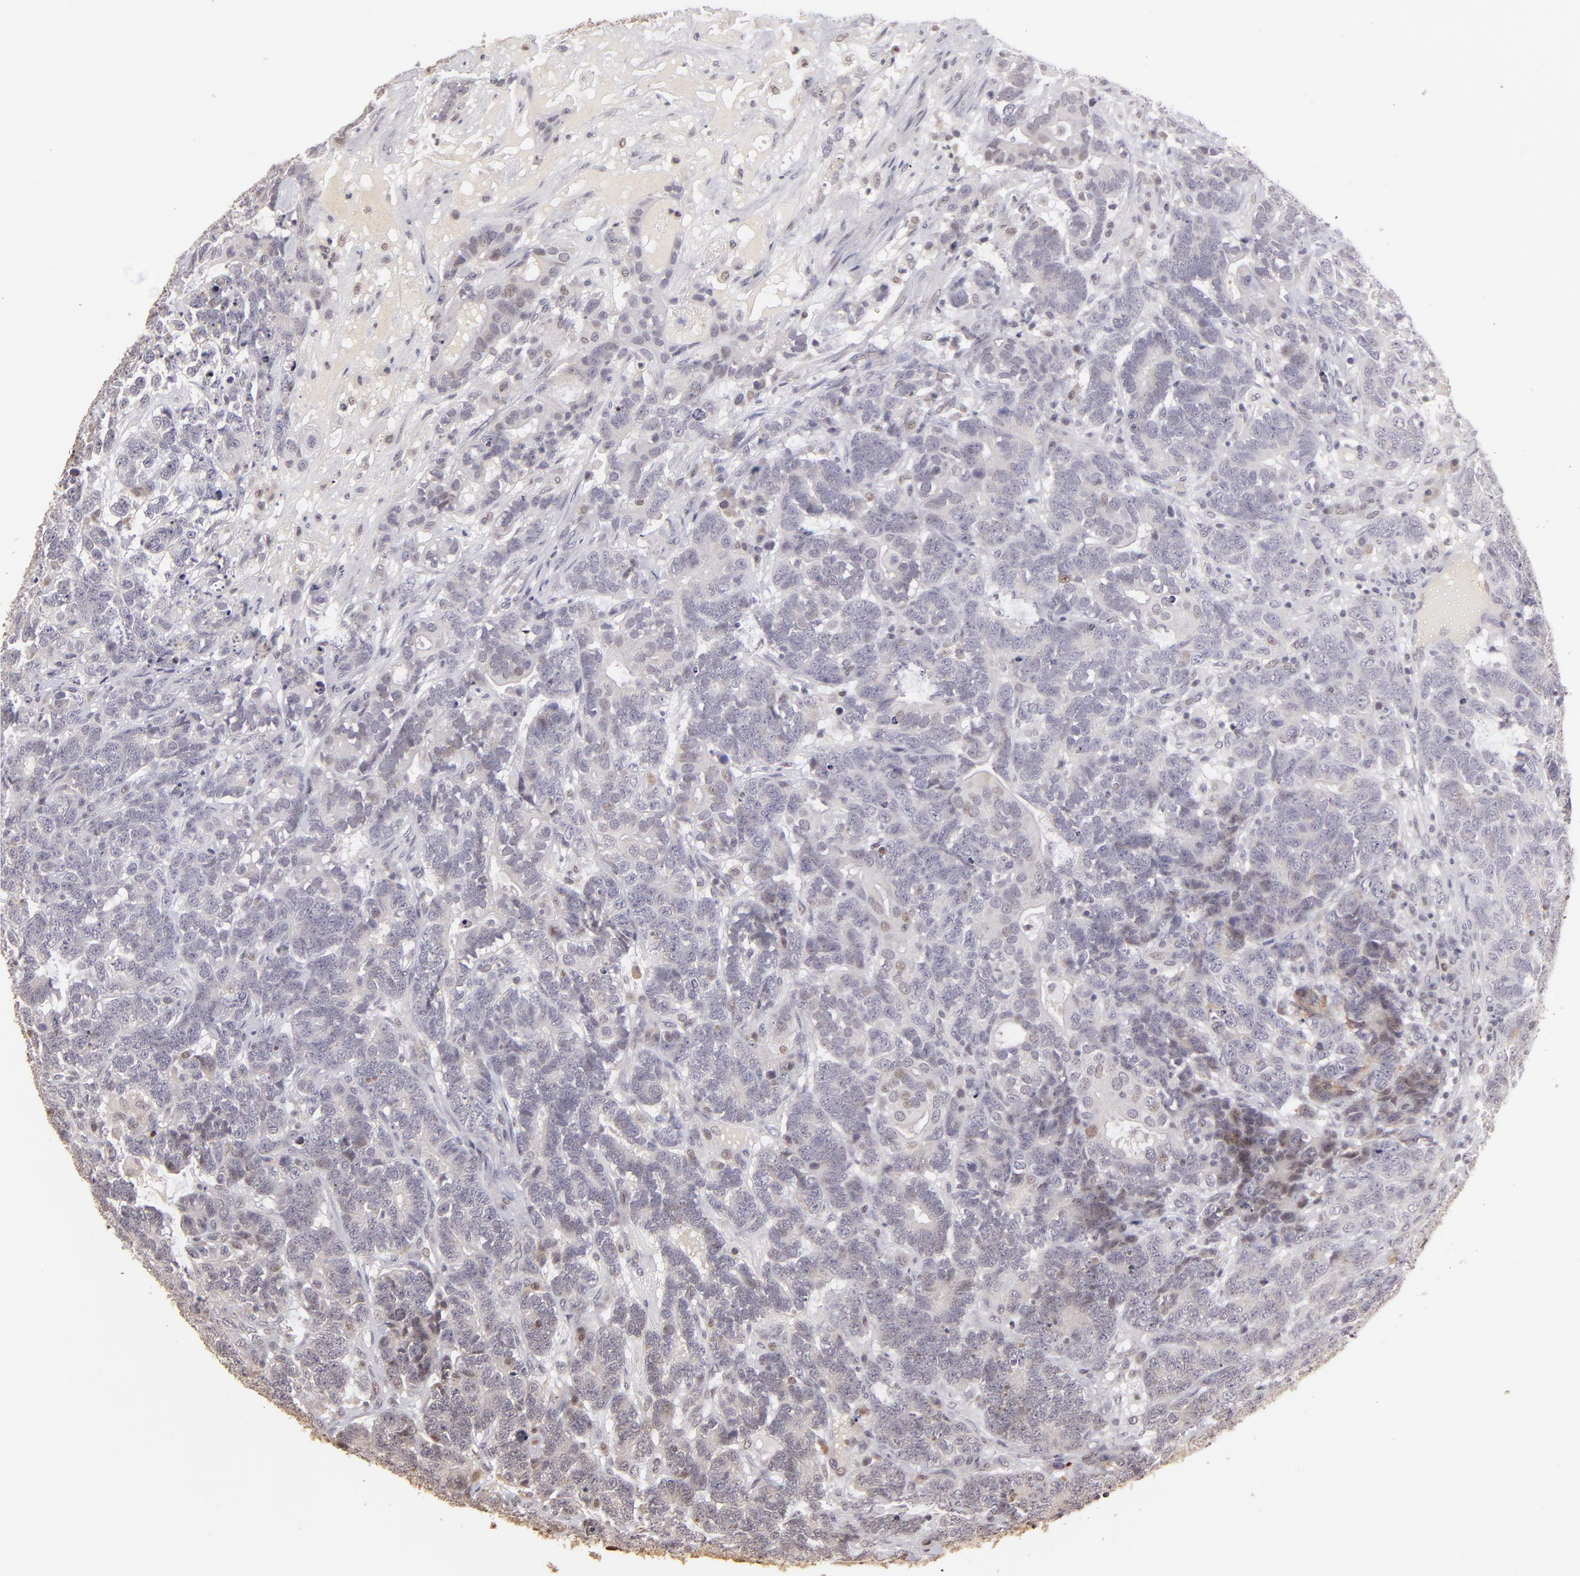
{"staining": {"intensity": "weak", "quantity": "<25%", "location": "nuclear"}, "tissue": "testis cancer", "cell_type": "Tumor cells", "image_type": "cancer", "snomed": [{"axis": "morphology", "description": "Carcinoma, Embryonal, NOS"}, {"axis": "topography", "description": "Testis"}], "caption": "Embryonal carcinoma (testis) was stained to show a protein in brown. There is no significant staining in tumor cells.", "gene": "RARB", "patient": {"sex": "male", "age": 26}}